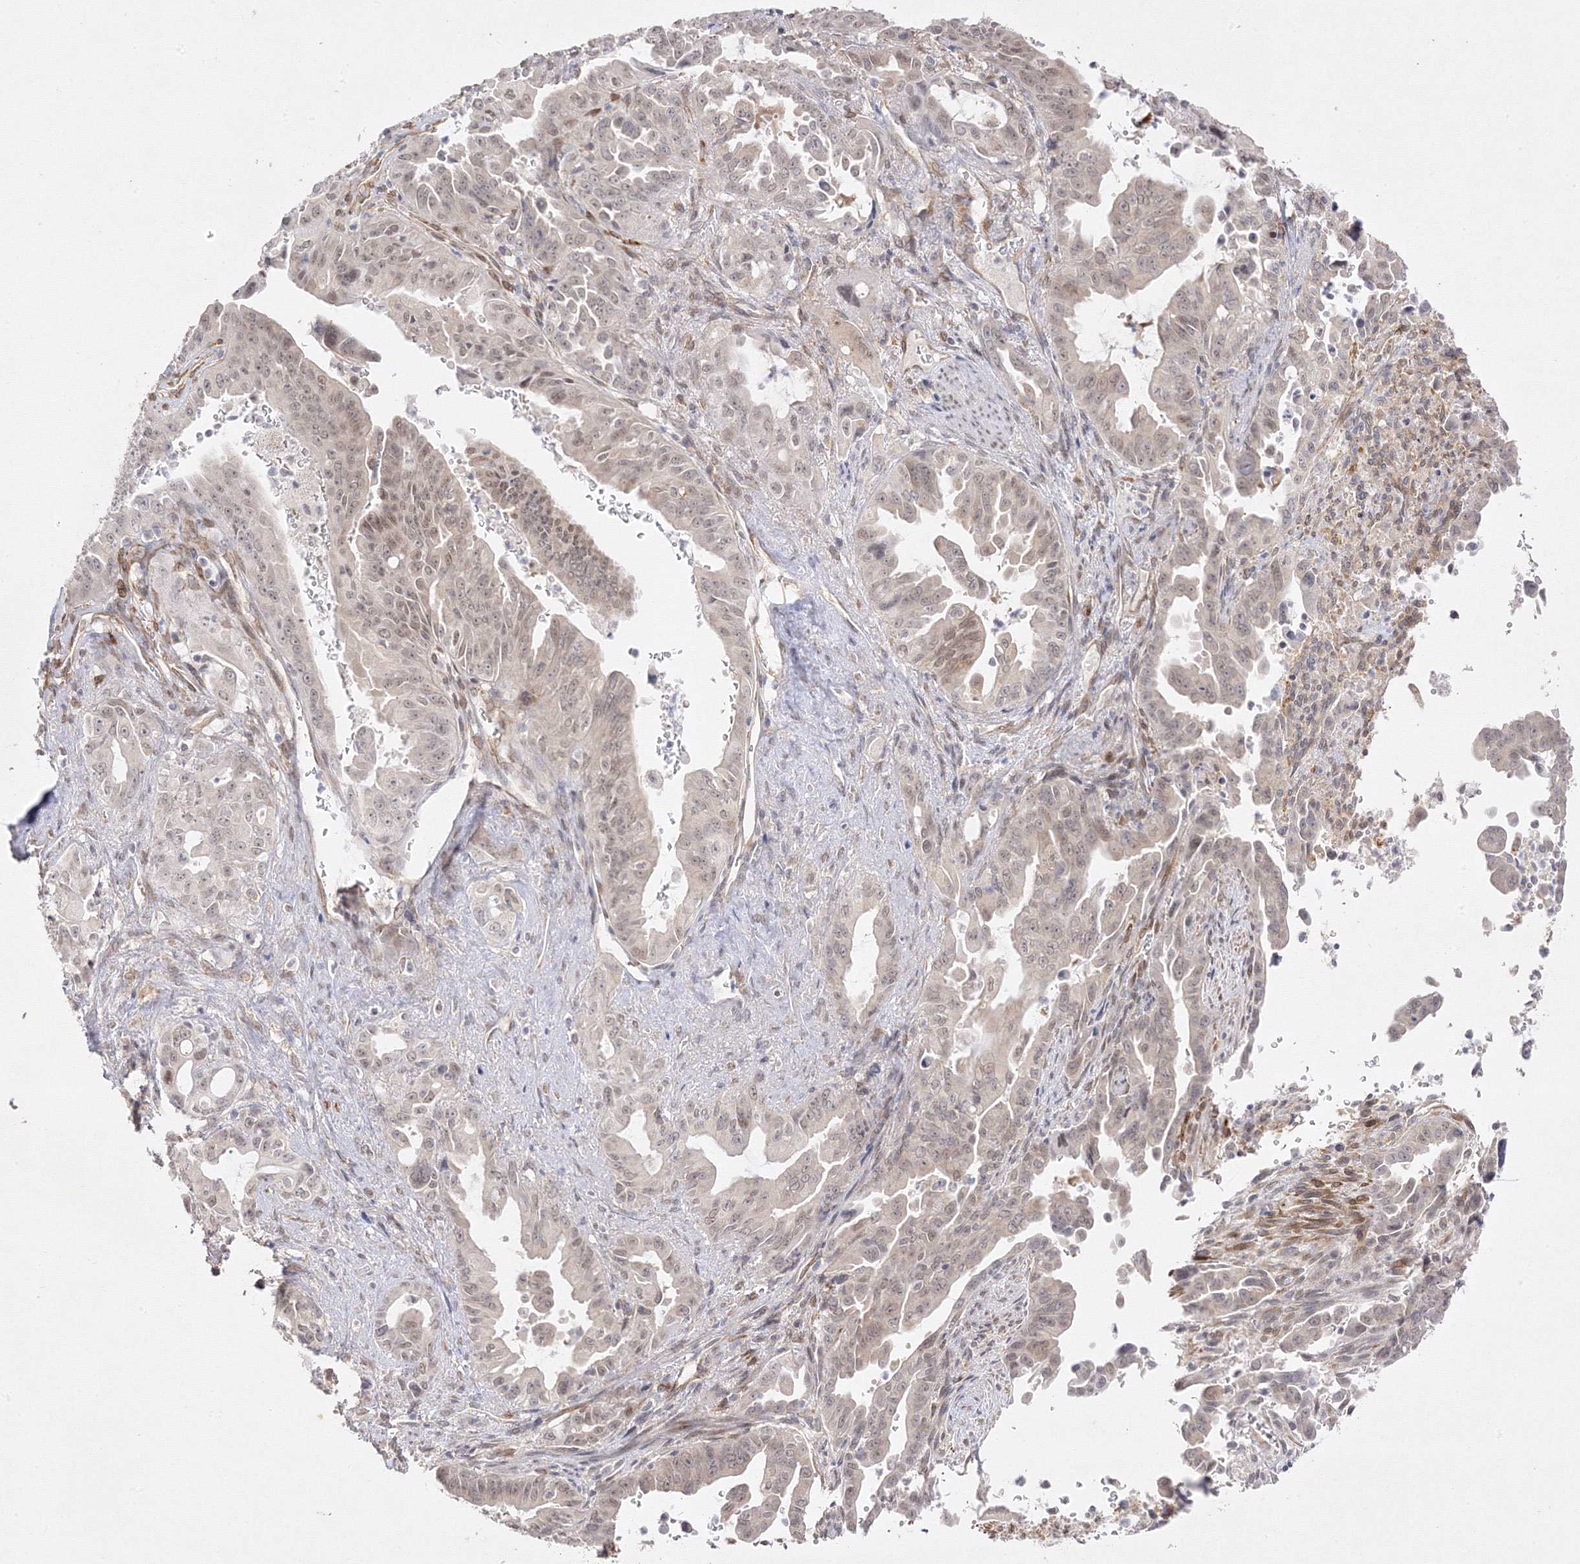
{"staining": {"intensity": "weak", "quantity": "25%-75%", "location": "nuclear"}, "tissue": "pancreatic cancer", "cell_type": "Tumor cells", "image_type": "cancer", "snomed": [{"axis": "morphology", "description": "Adenocarcinoma, NOS"}, {"axis": "topography", "description": "Pancreas"}], "caption": "Protein expression analysis of human pancreatic cancer reveals weak nuclear staining in approximately 25%-75% of tumor cells.", "gene": "C2CD2", "patient": {"sex": "male", "age": 70}}